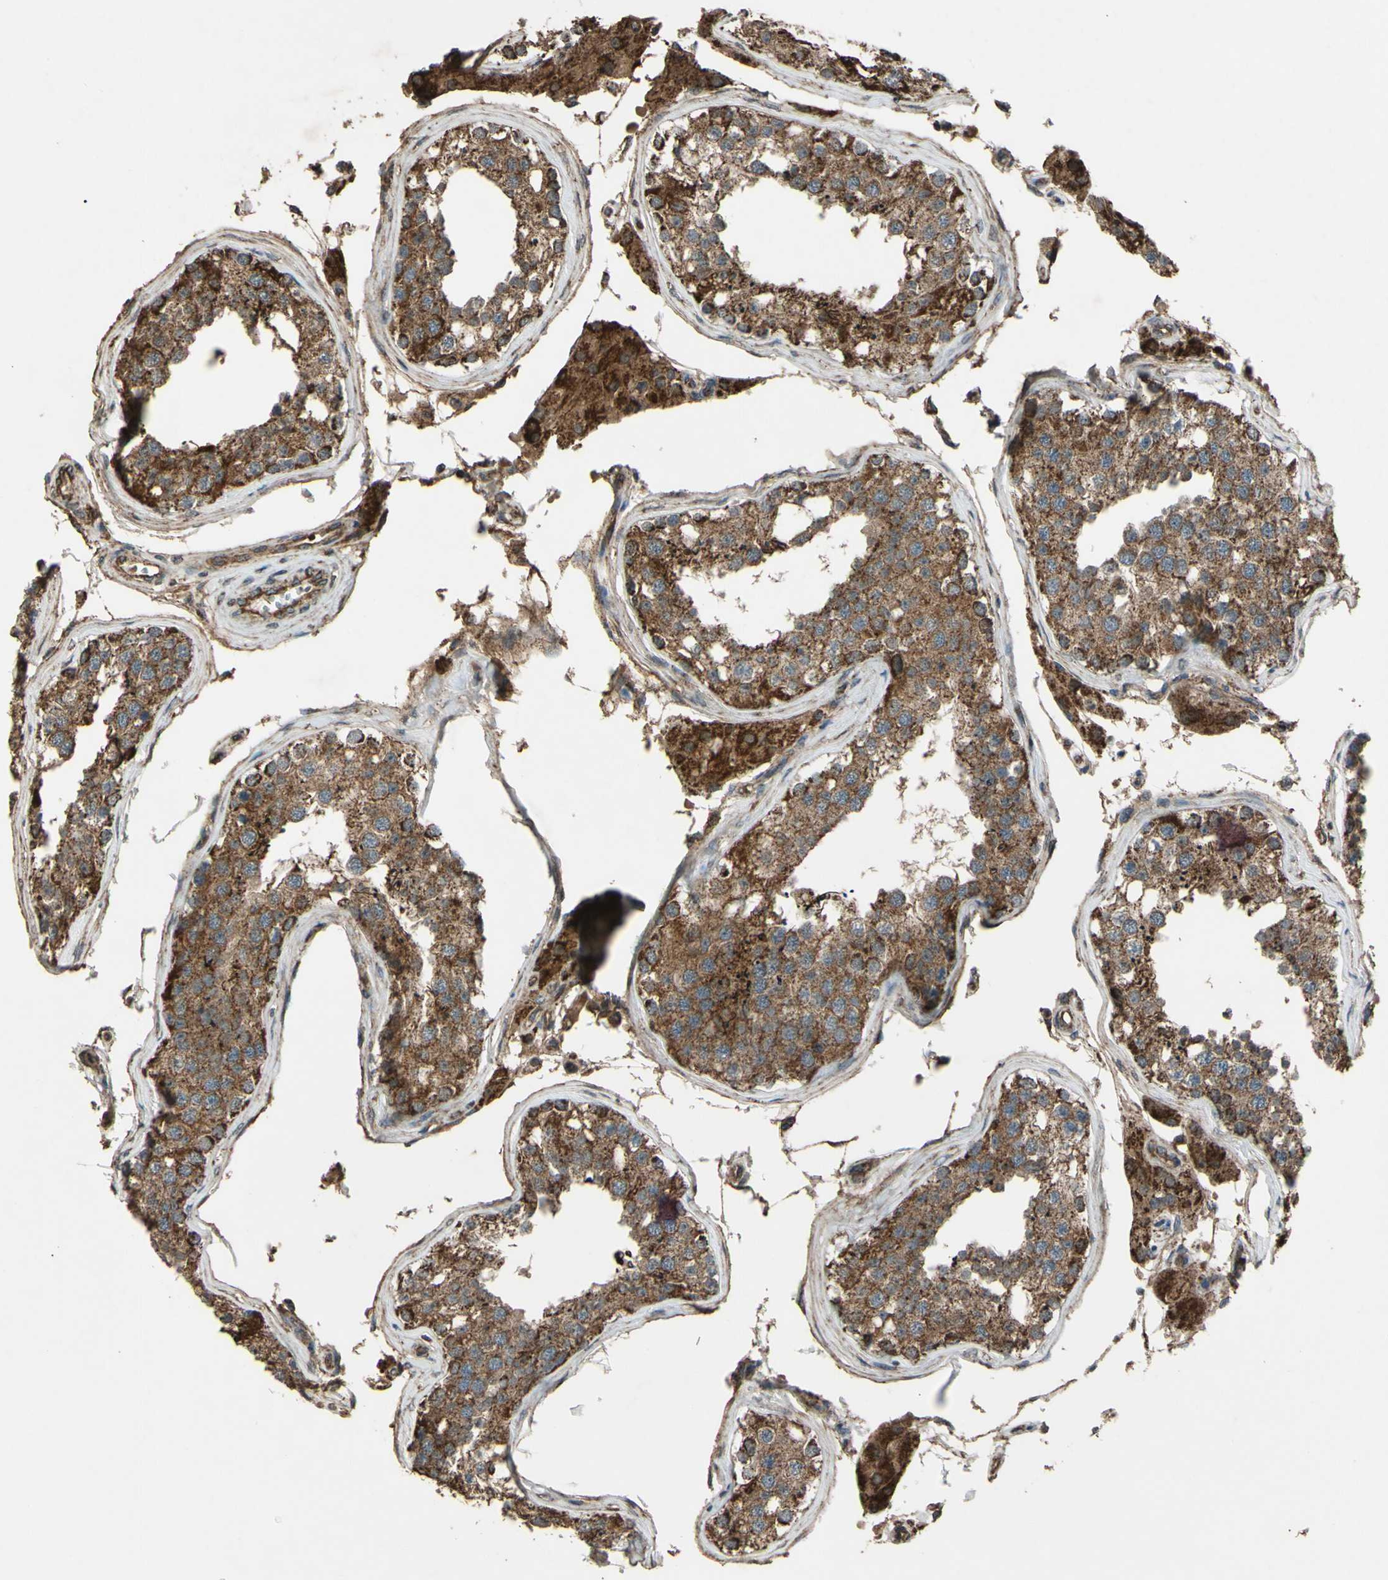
{"staining": {"intensity": "strong", "quantity": ">75%", "location": "cytoplasmic/membranous"}, "tissue": "testis", "cell_type": "Cells in seminiferous ducts", "image_type": "normal", "snomed": [{"axis": "morphology", "description": "Normal tissue, NOS"}, {"axis": "topography", "description": "Testis"}], "caption": "A high amount of strong cytoplasmic/membranous expression is seen in approximately >75% of cells in seminiferous ducts in benign testis.", "gene": "ACOT8", "patient": {"sex": "male", "age": 68}}